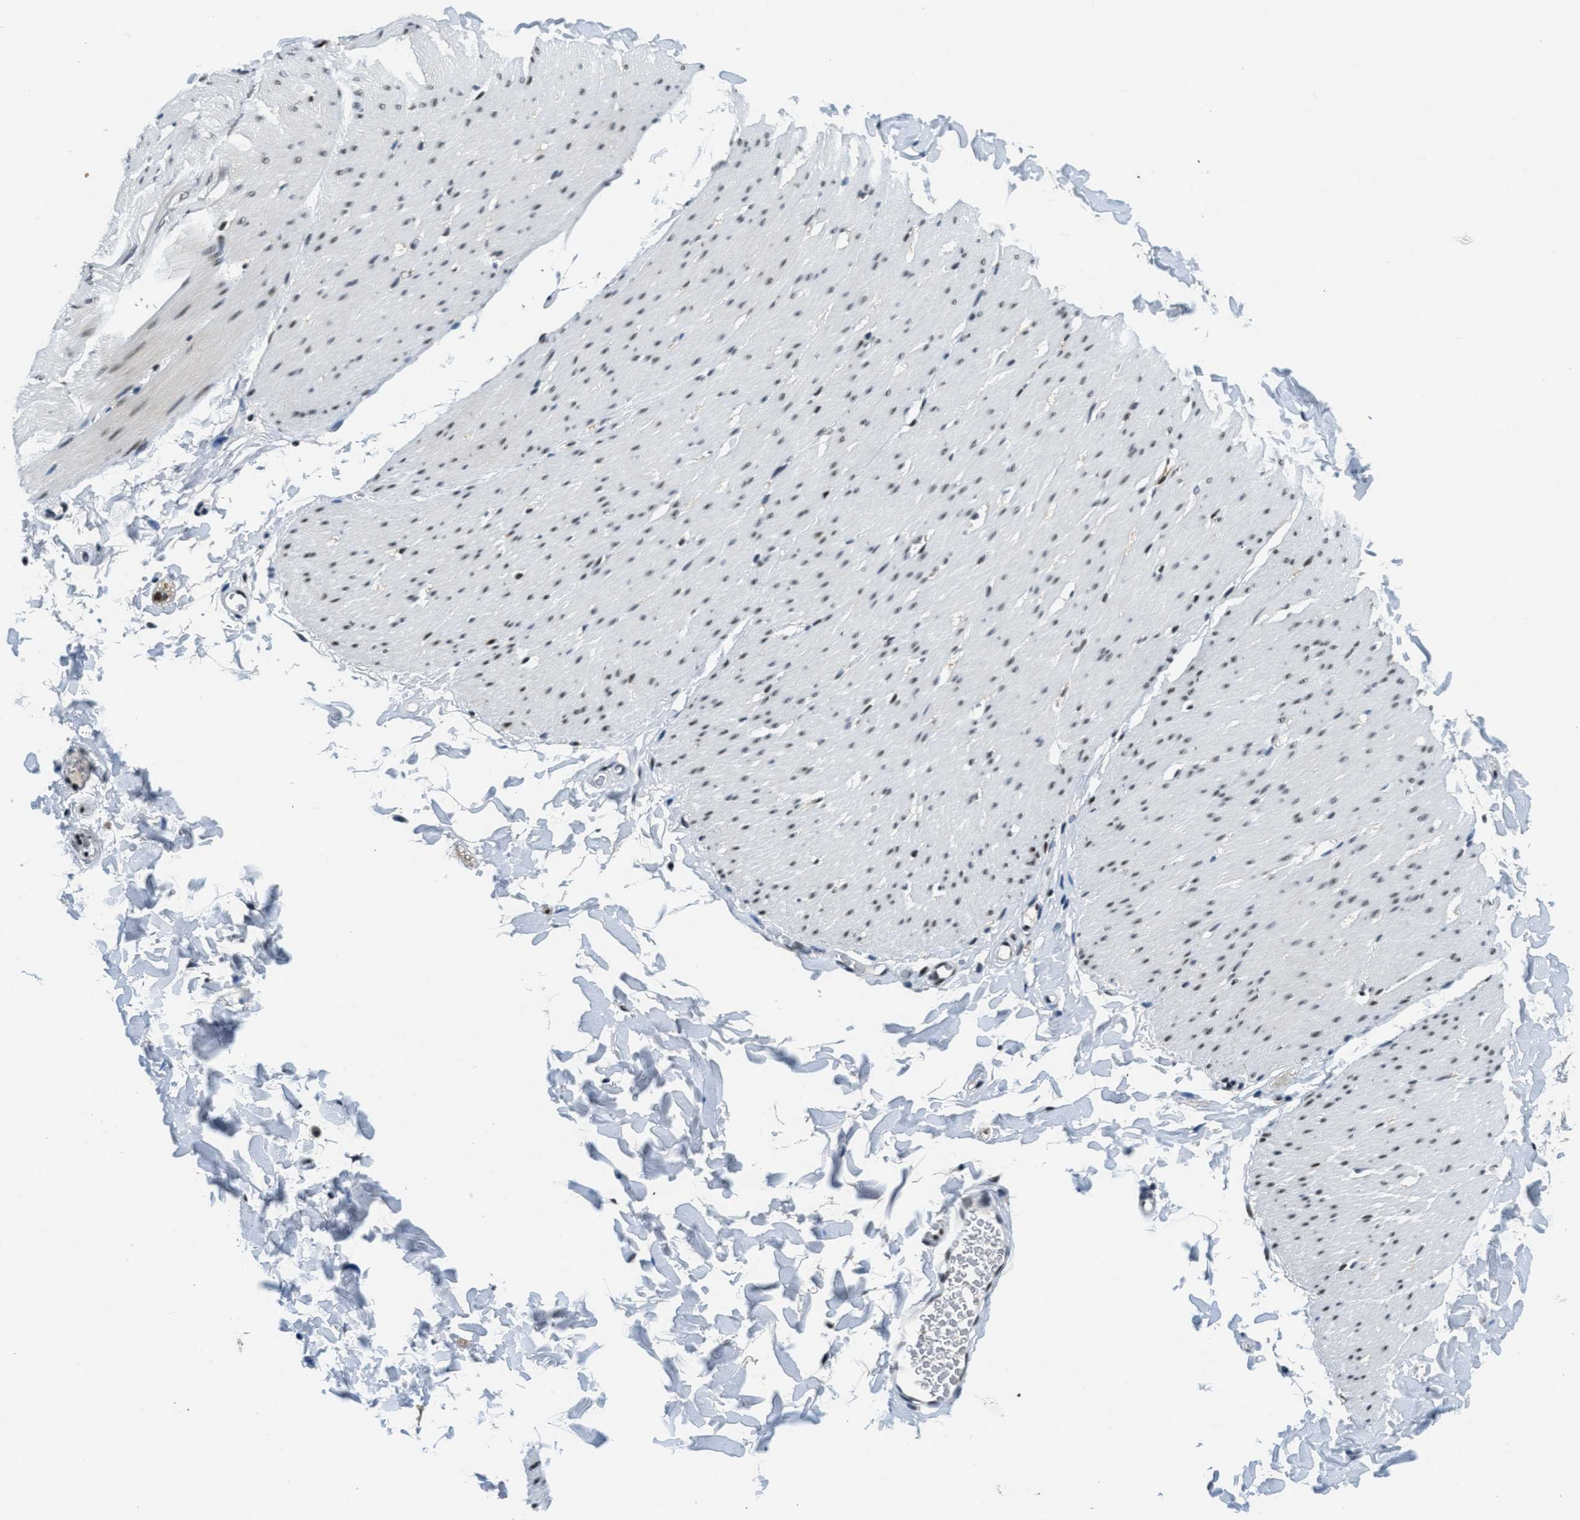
{"staining": {"intensity": "moderate", "quantity": ">75%", "location": "nuclear"}, "tissue": "smooth muscle", "cell_type": "Smooth muscle cells", "image_type": "normal", "snomed": [{"axis": "morphology", "description": "Normal tissue, NOS"}, {"axis": "topography", "description": "Smooth muscle"}, {"axis": "topography", "description": "Colon"}], "caption": "Immunohistochemical staining of benign smooth muscle reveals medium levels of moderate nuclear positivity in approximately >75% of smooth muscle cells. The staining is performed using DAB brown chromogen to label protein expression. The nuclei are counter-stained blue using hematoxylin.", "gene": "SSB", "patient": {"sex": "male", "age": 67}}